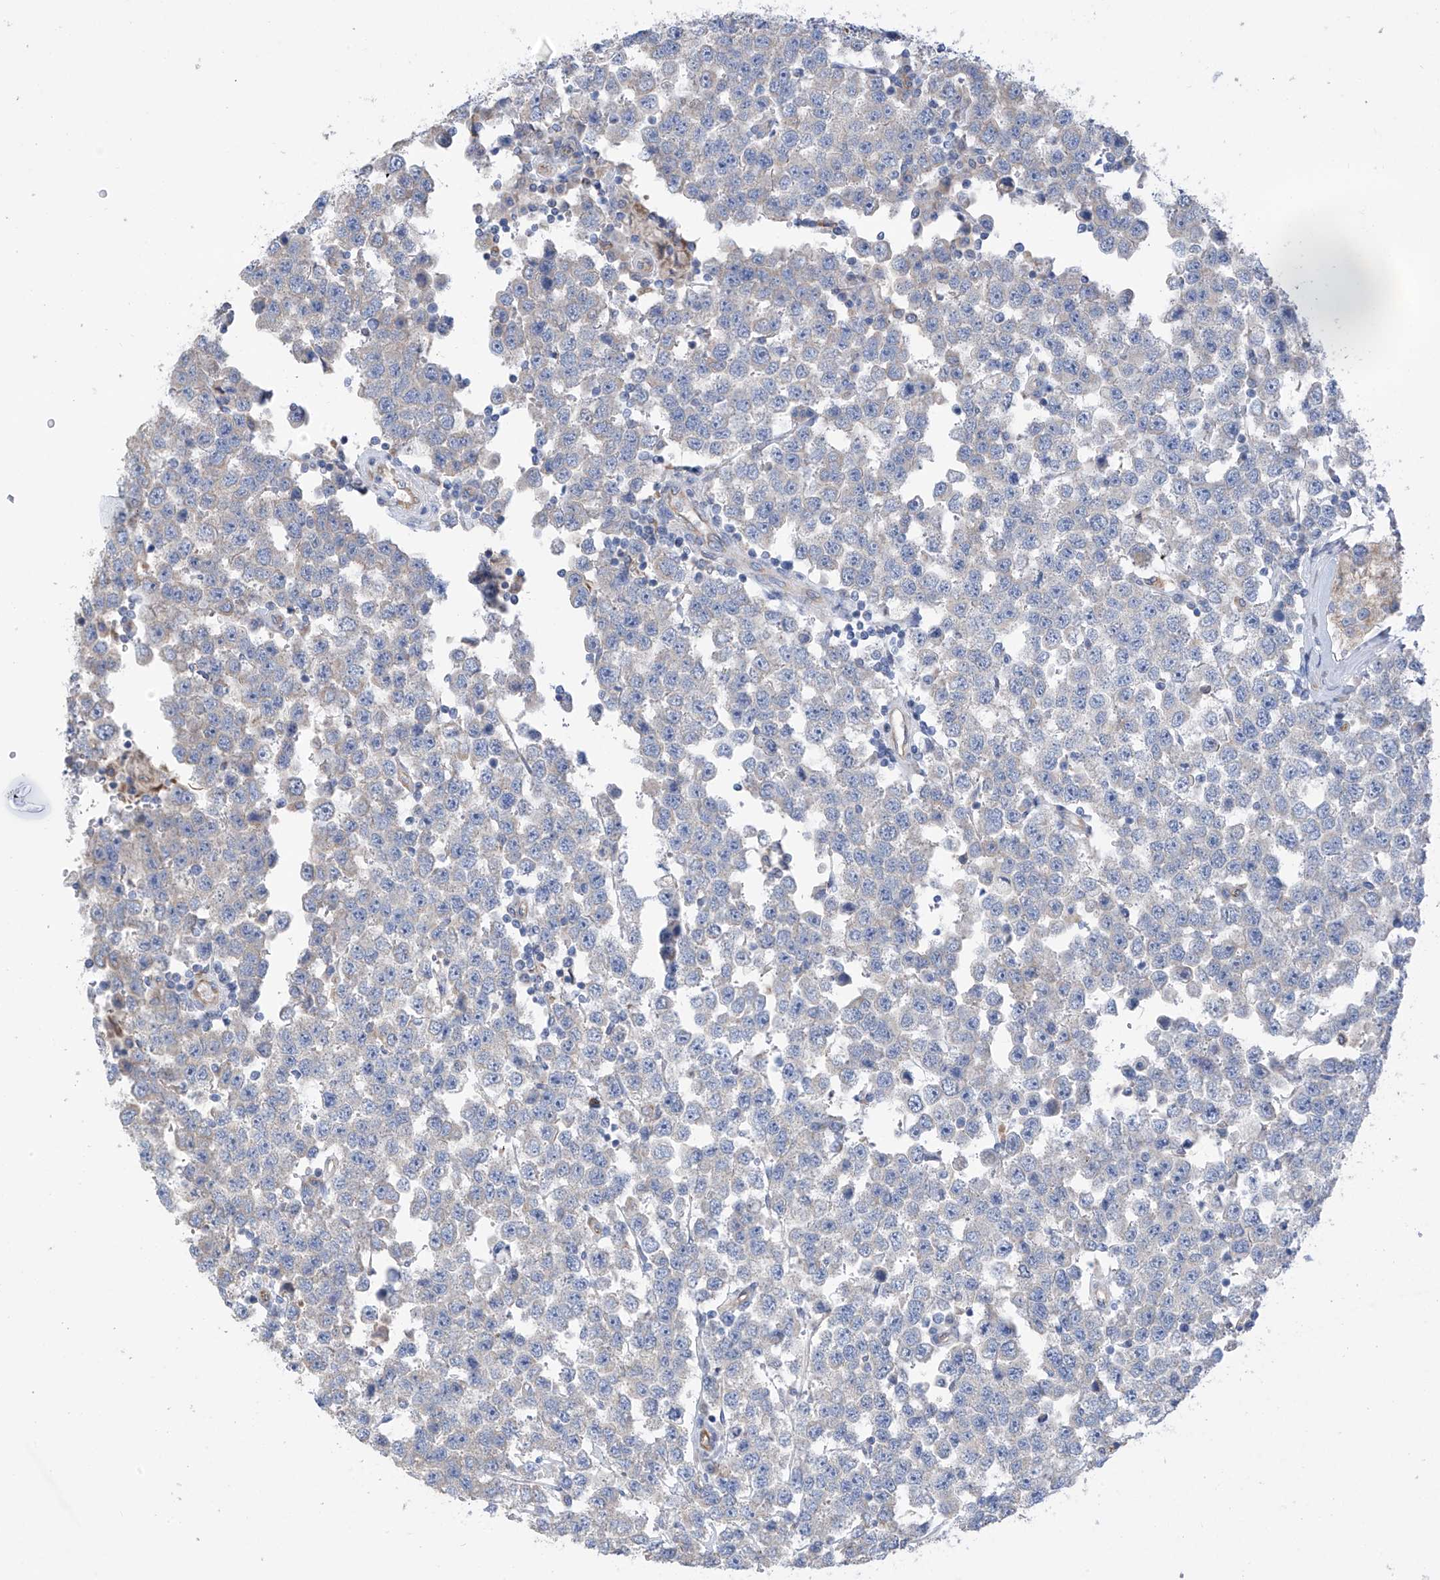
{"staining": {"intensity": "negative", "quantity": "none", "location": "none"}, "tissue": "testis cancer", "cell_type": "Tumor cells", "image_type": "cancer", "snomed": [{"axis": "morphology", "description": "Seminoma, NOS"}, {"axis": "topography", "description": "Testis"}], "caption": "Seminoma (testis) stained for a protein using immunohistochemistry (IHC) exhibits no staining tumor cells.", "gene": "EIF5B", "patient": {"sex": "male", "age": 28}}